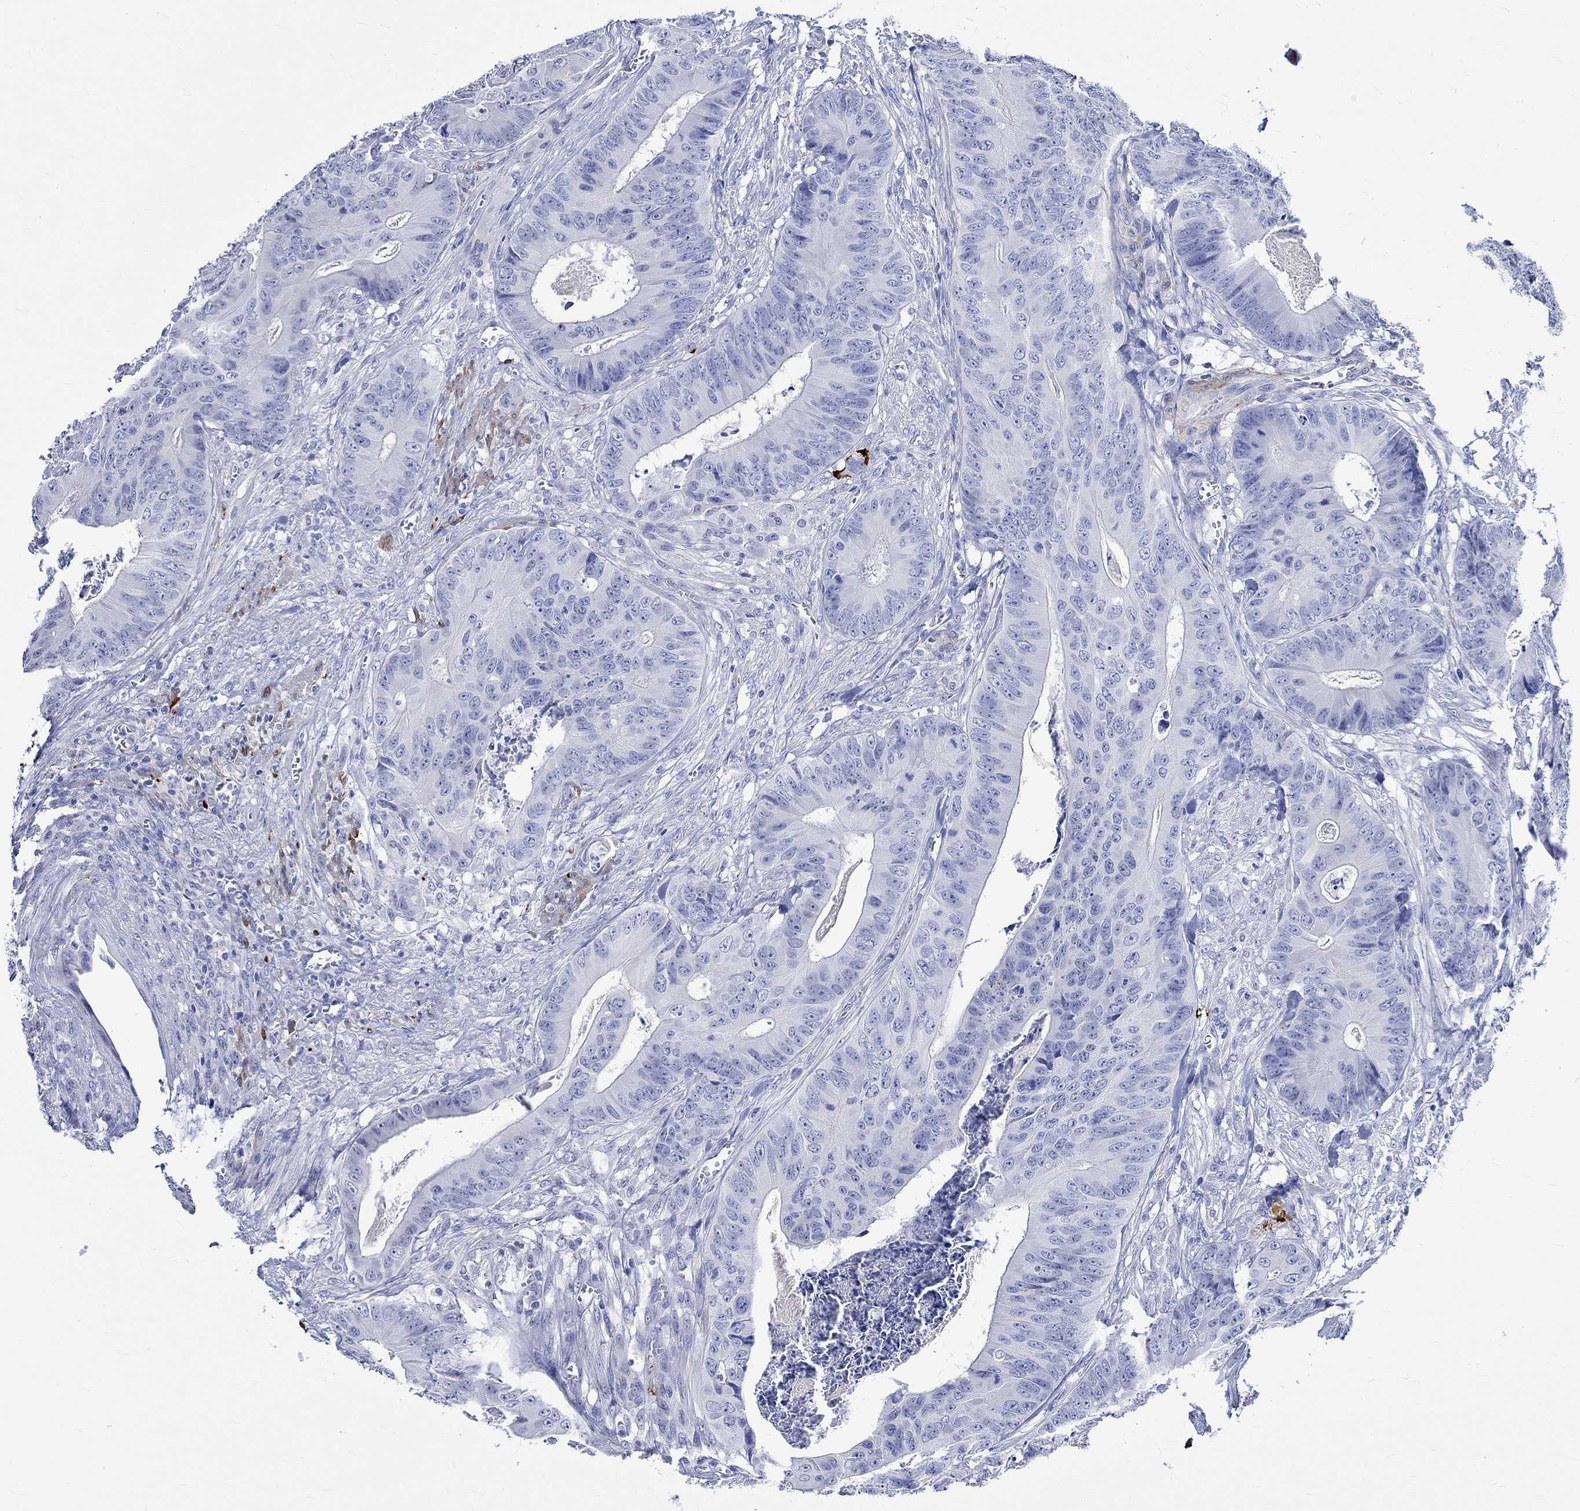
{"staining": {"intensity": "negative", "quantity": "none", "location": "none"}, "tissue": "colorectal cancer", "cell_type": "Tumor cells", "image_type": "cancer", "snomed": [{"axis": "morphology", "description": "Adenocarcinoma, NOS"}, {"axis": "topography", "description": "Colon"}], "caption": "A histopathology image of colorectal cancer stained for a protein displays no brown staining in tumor cells. (Stains: DAB (3,3'-diaminobenzidine) IHC with hematoxylin counter stain, Microscopy: brightfield microscopy at high magnification).", "gene": "CRYAB", "patient": {"sex": "male", "age": 84}}